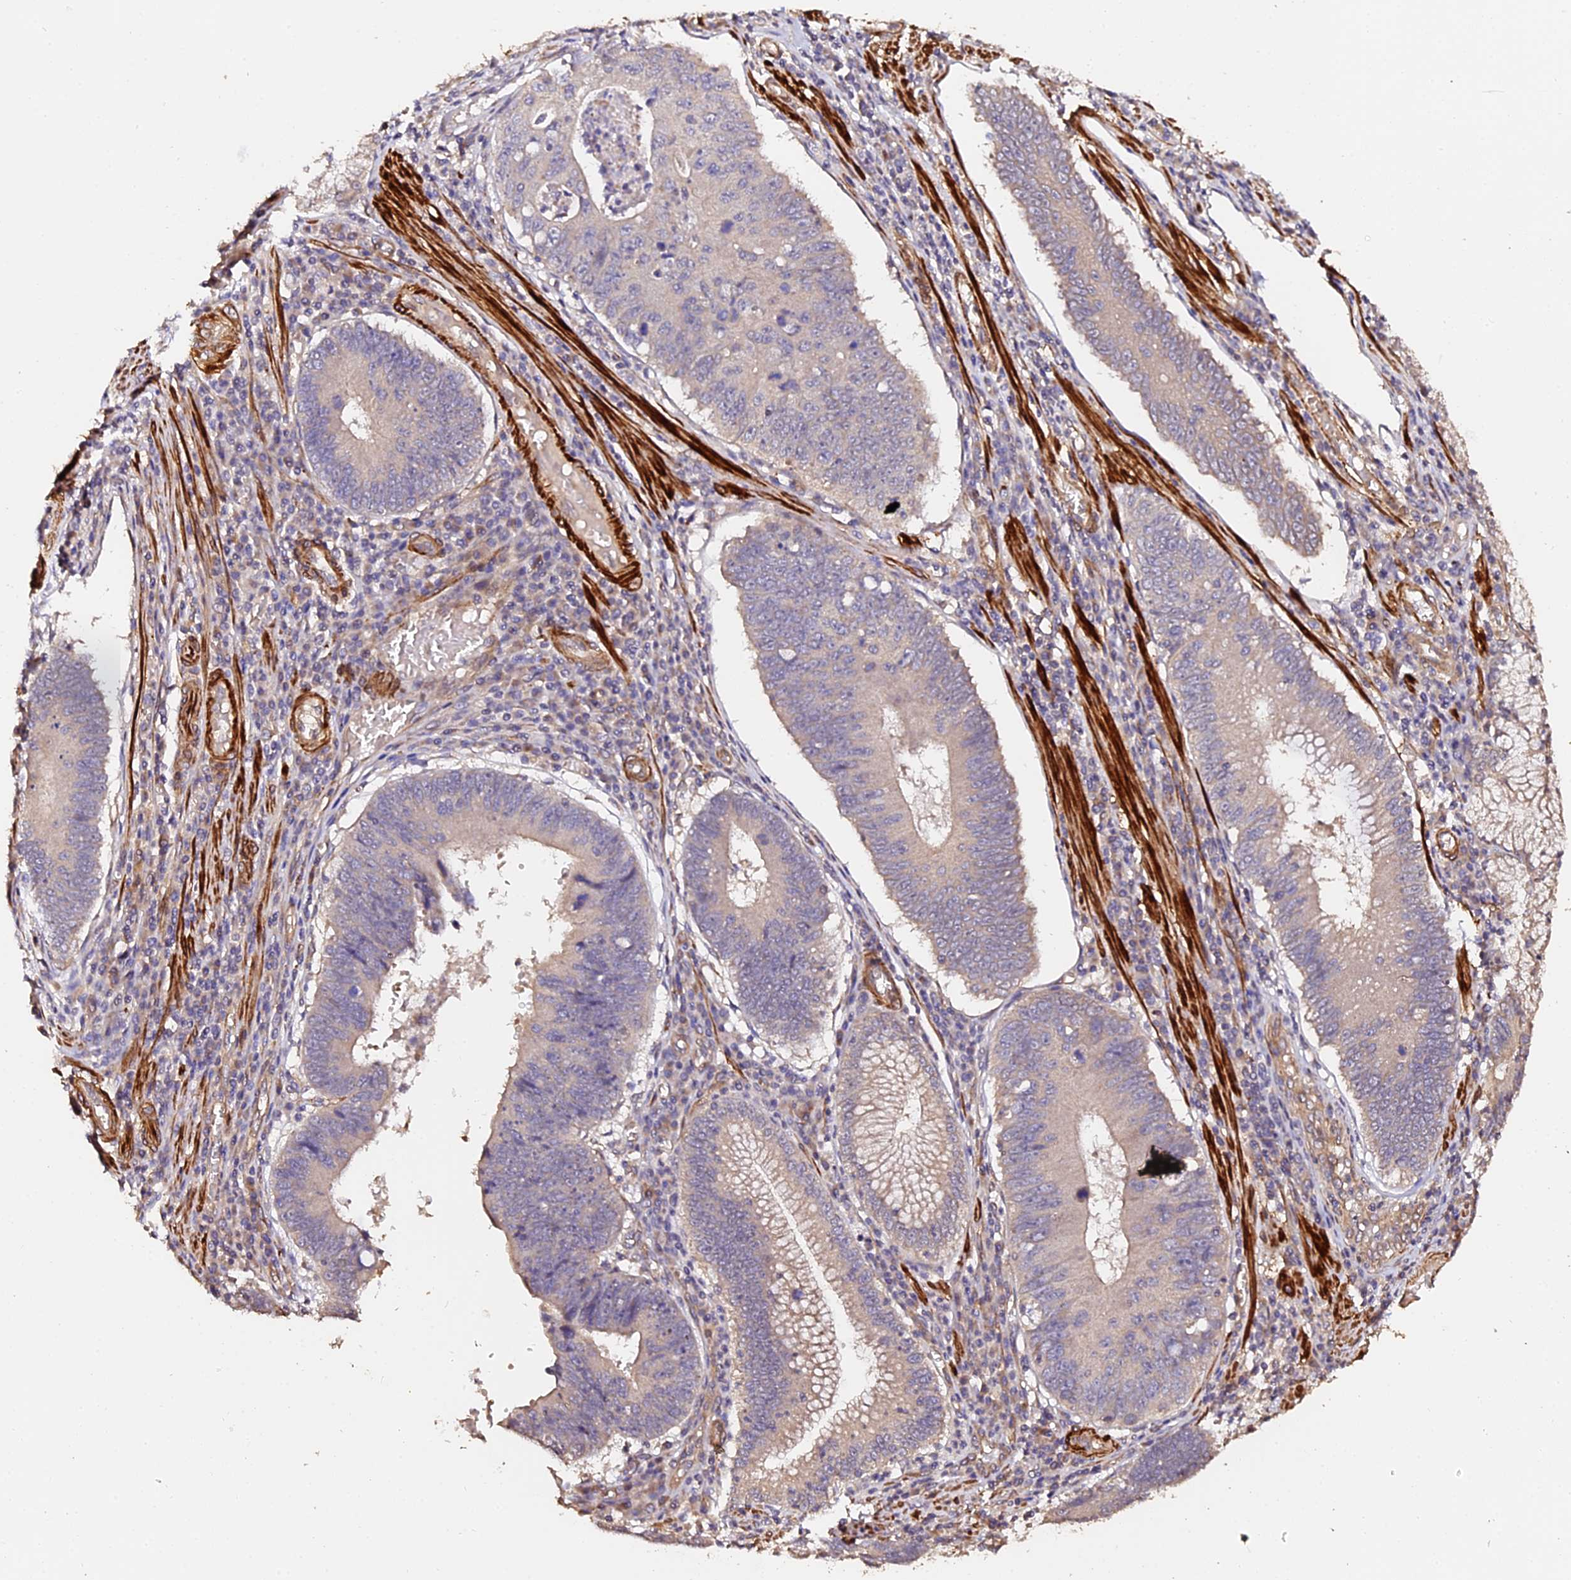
{"staining": {"intensity": "weak", "quantity": "25%-75%", "location": "cytoplasmic/membranous"}, "tissue": "stomach cancer", "cell_type": "Tumor cells", "image_type": "cancer", "snomed": [{"axis": "morphology", "description": "Adenocarcinoma, NOS"}, {"axis": "topography", "description": "Stomach"}], "caption": "Adenocarcinoma (stomach) was stained to show a protein in brown. There is low levels of weak cytoplasmic/membranous staining in approximately 25%-75% of tumor cells. (DAB (3,3'-diaminobenzidine) IHC with brightfield microscopy, high magnification).", "gene": "TDO2", "patient": {"sex": "male", "age": 59}}